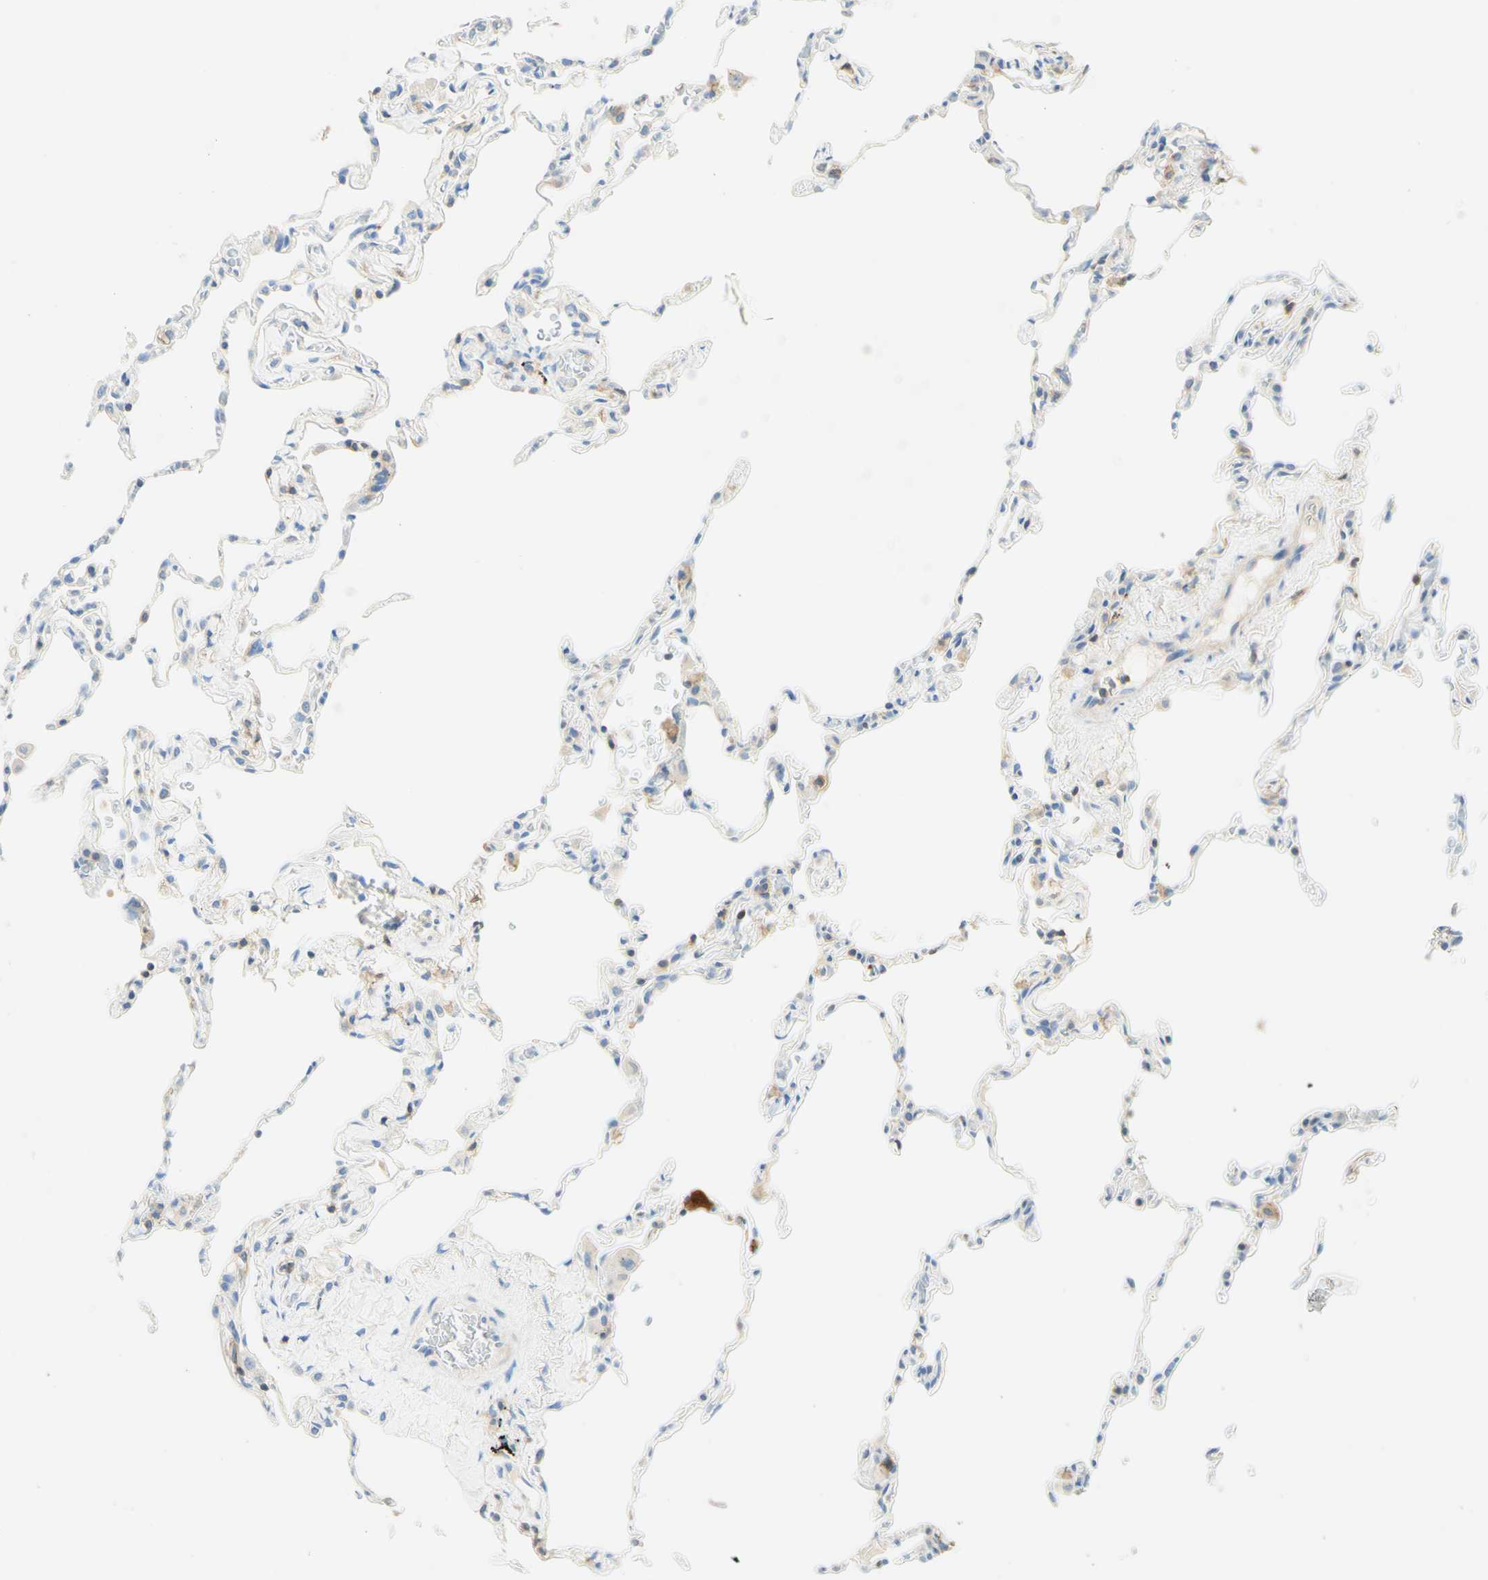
{"staining": {"intensity": "negative", "quantity": "none", "location": "none"}, "tissue": "lung", "cell_type": "Alveolar cells", "image_type": "normal", "snomed": [{"axis": "morphology", "description": "Normal tissue, NOS"}, {"axis": "topography", "description": "Lung"}], "caption": "DAB immunohistochemical staining of benign lung reveals no significant staining in alveolar cells.", "gene": "LAT", "patient": {"sex": "male", "age": 59}}